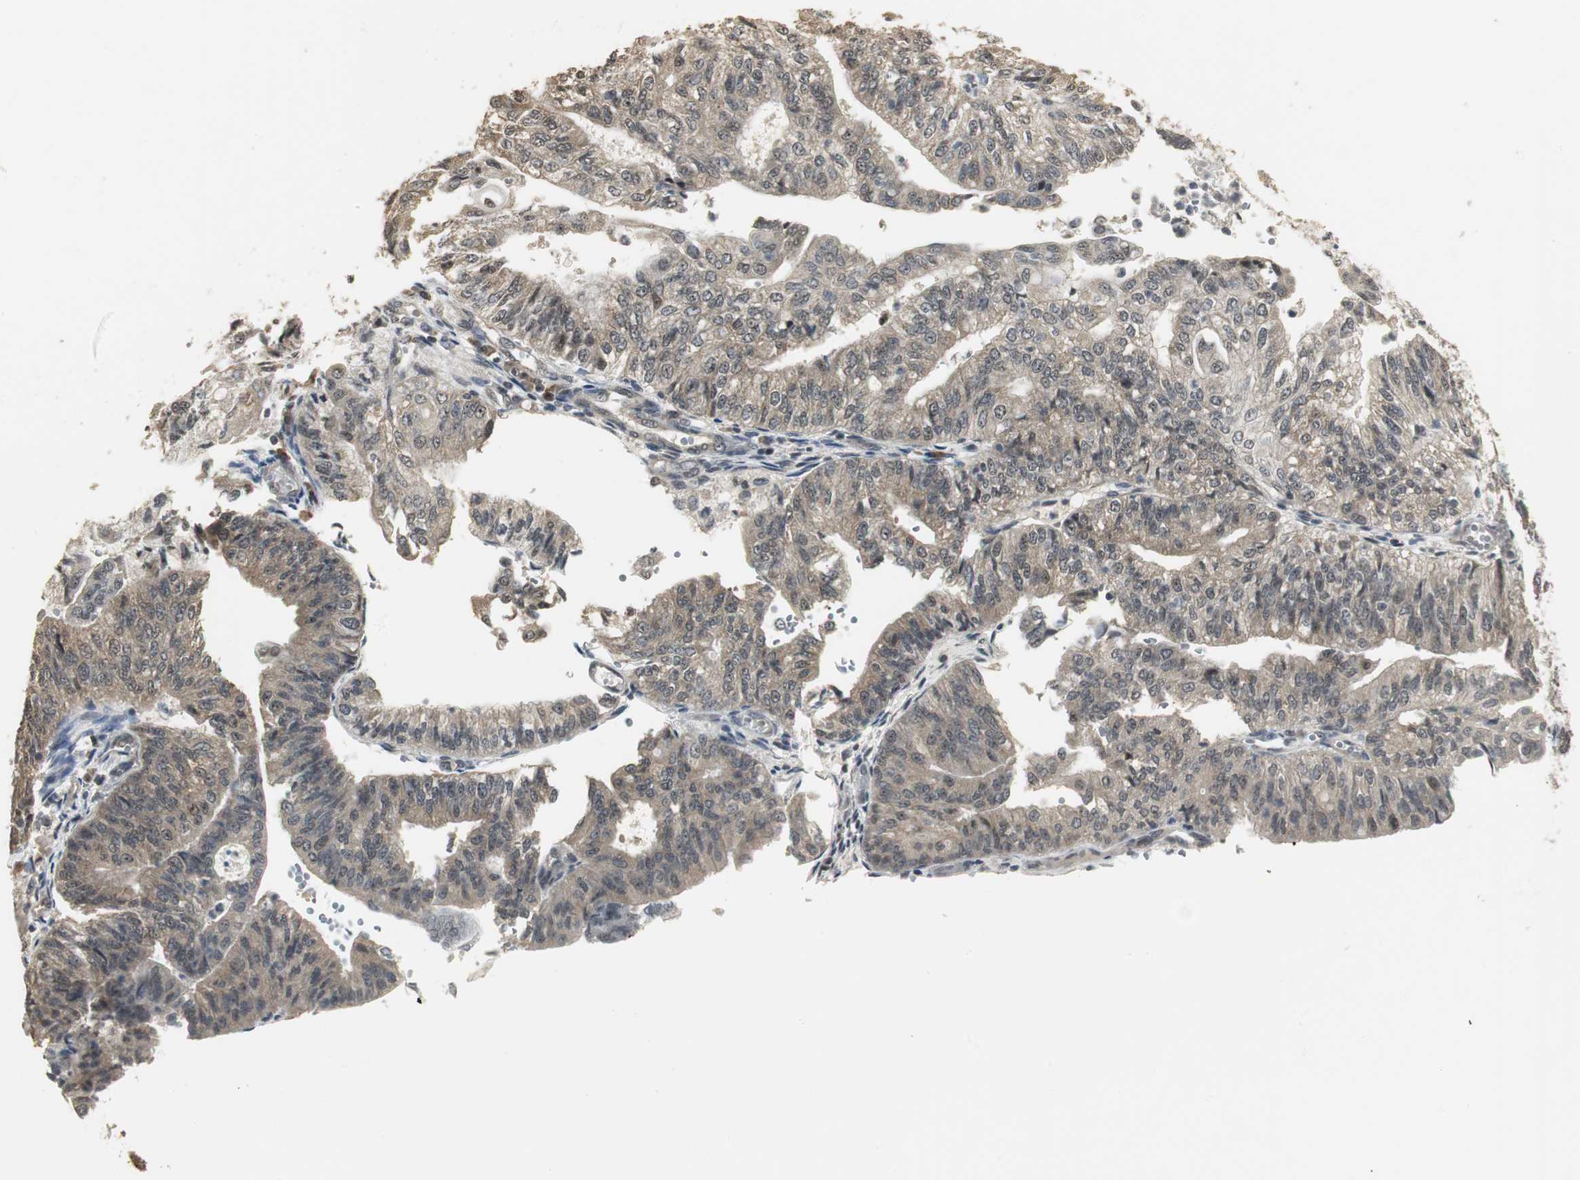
{"staining": {"intensity": "weak", "quantity": "<25%", "location": "cytoplasmic/membranous"}, "tissue": "endometrial cancer", "cell_type": "Tumor cells", "image_type": "cancer", "snomed": [{"axis": "morphology", "description": "Adenocarcinoma, NOS"}, {"axis": "topography", "description": "Endometrium"}], "caption": "This is a micrograph of IHC staining of adenocarcinoma (endometrial), which shows no positivity in tumor cells. (DAB IHC, high magnification).", "gene": "ELOA", "patient": {"sex": "female", "age": 59}}